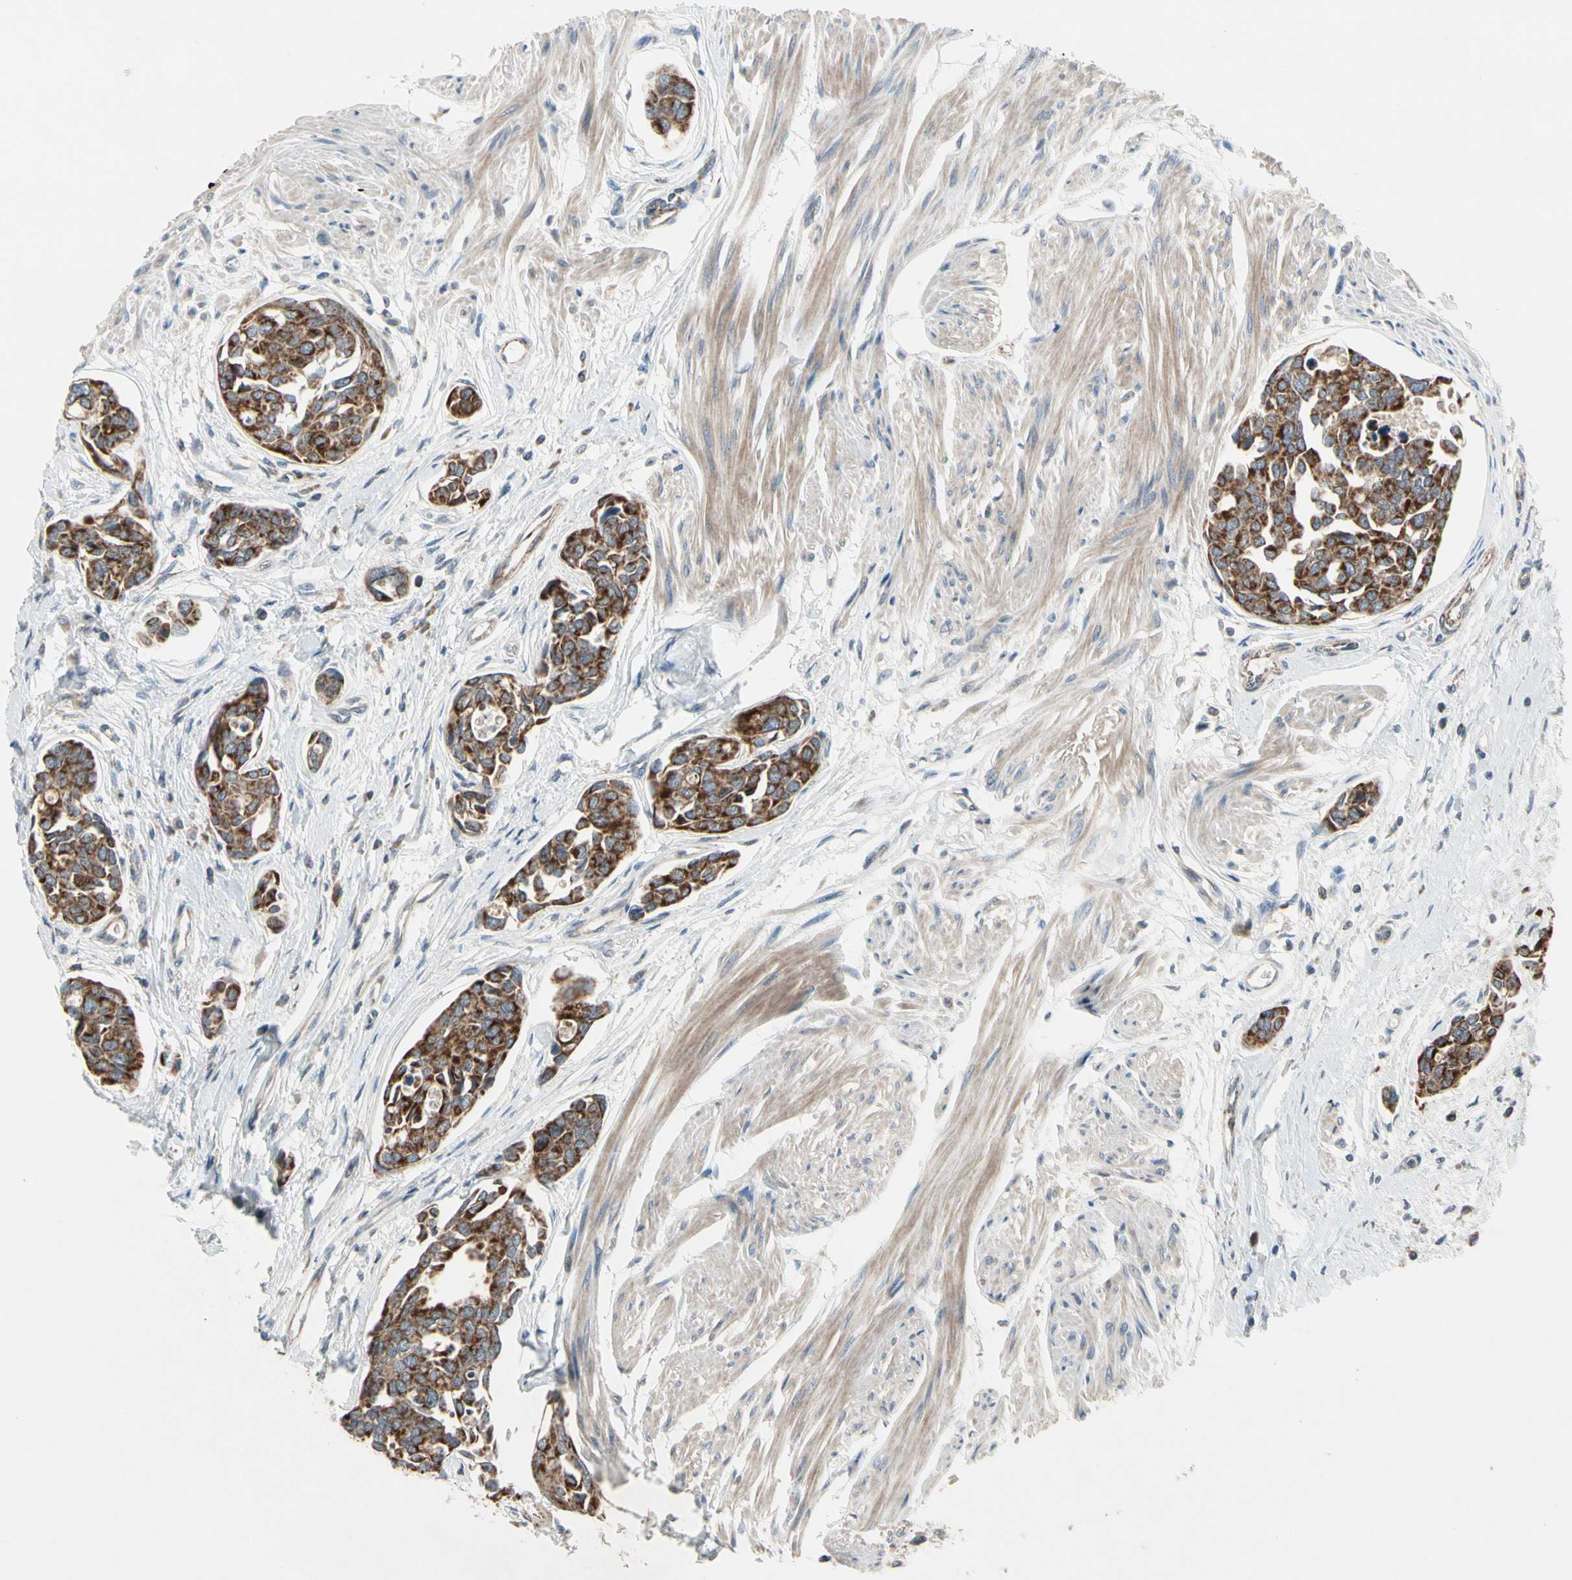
{"staining": {"intensity": "moderate", "quantity": ">75%", "location": "cytoplasmic/membranous"}, "tissue": "urothelial cancer", "cell_type": "Tumor cells", "image_type": "cancer", "snomed": [{"axis": "morphology", "description": "Urothelial carcinoma, High grade"}, {"axis": "topography", "description": "Urinary bladder"}], "caption": "Immunohistochemistry photomicrograph of neoplastic tissue: urothelial carcinoma (high-grade) stained using immunohistochemistry displays medium levels of moderate protein expression localized specifically in the cytoplasmic/membranous of tumor cells, appearing as a cytoplasmic/membranous brown color.", "gene": "CPT1A", "patient": {"sex": "male", "age": 78}}